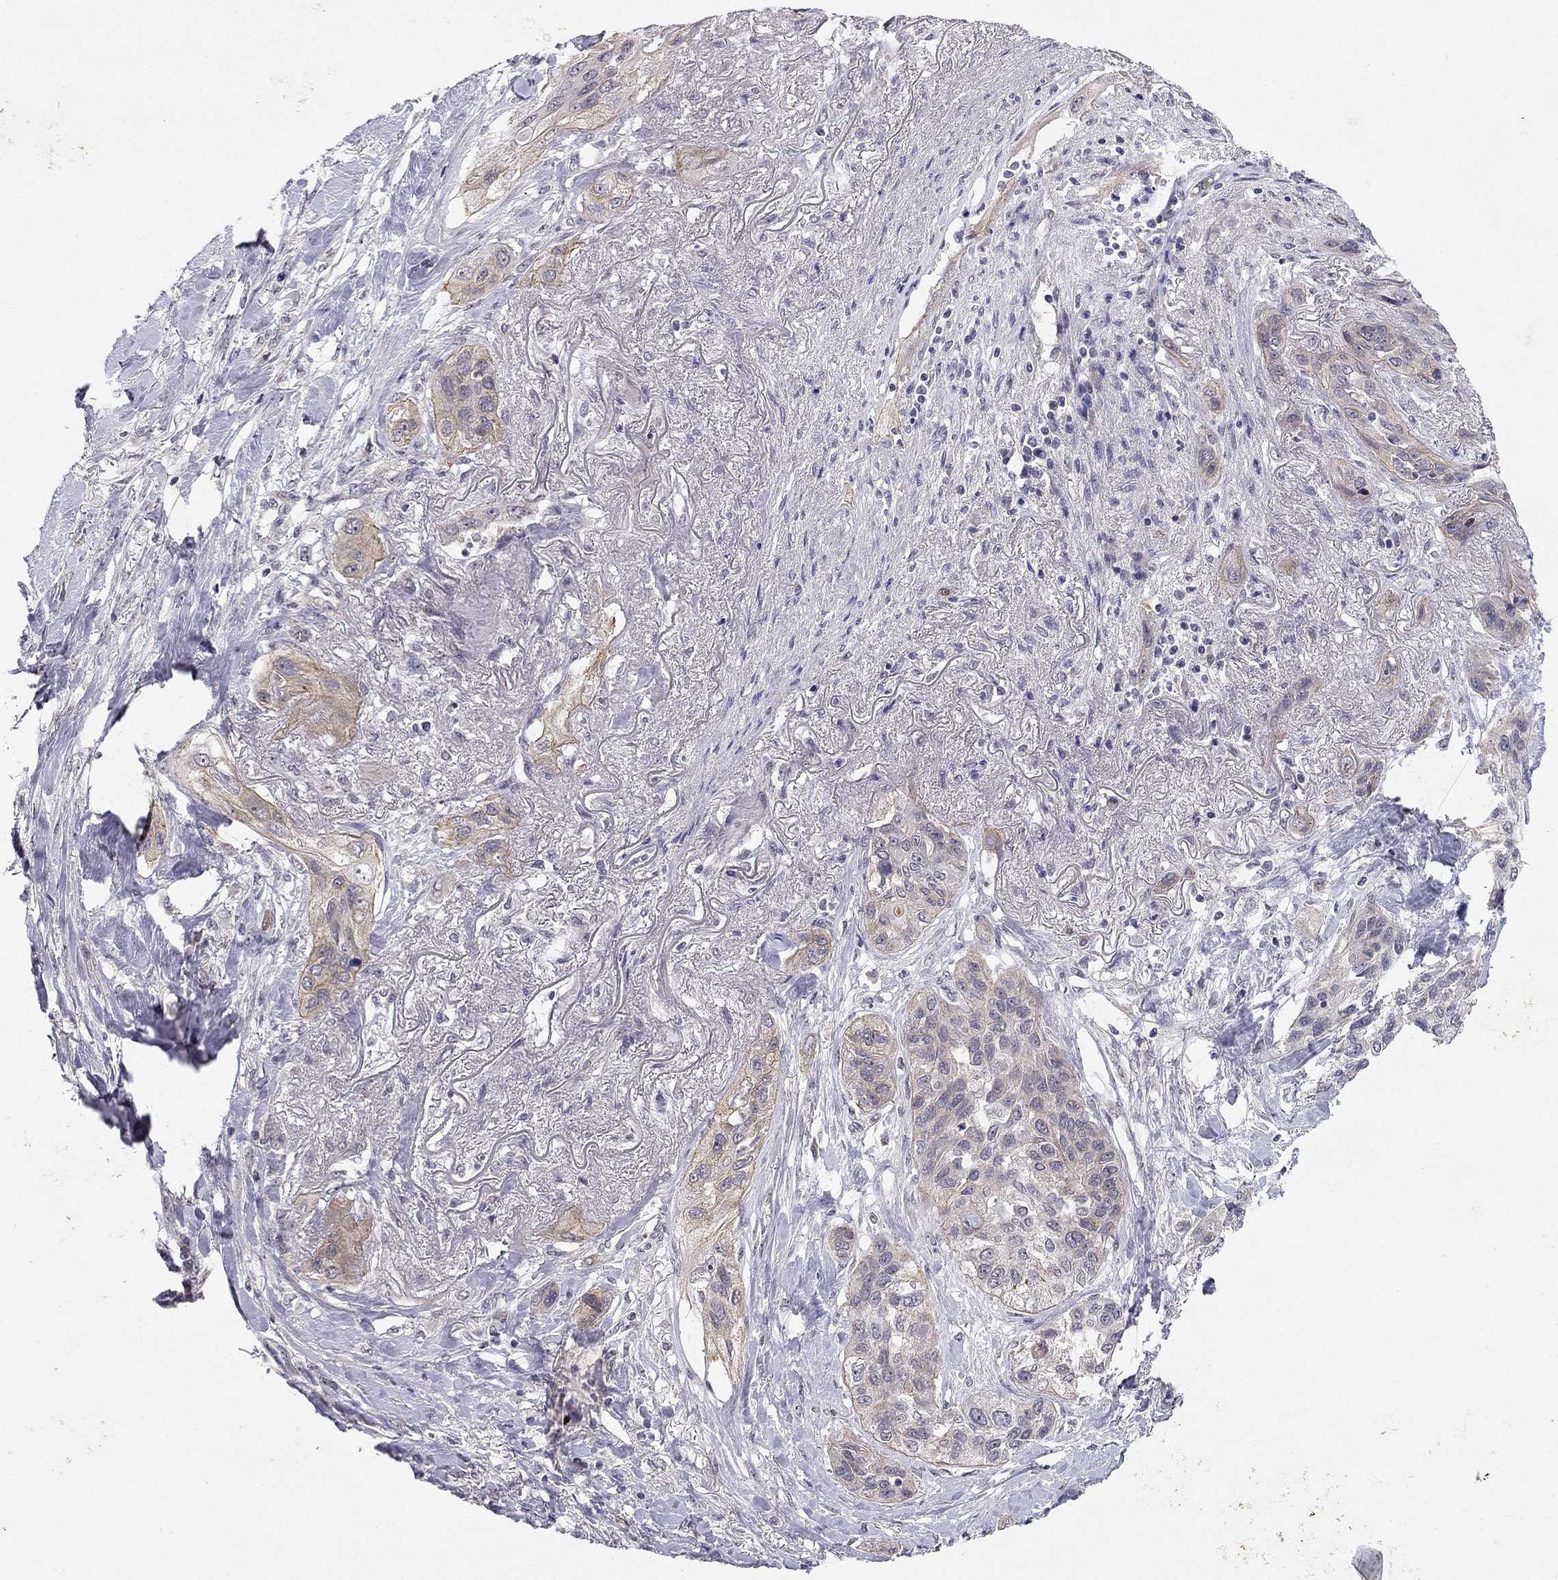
{"staining": {"intensity": "weak", "quantity": "25%-75%", "location": "cytoplasmic/membranous"}, "tissue": "lung cancer", "cell_type": "Tumor cells", "image_type": "cancer", "snomed": [{"axis": "morphology", "description": "Squamous cell carcinoma, NOS"}, {"axis": "topography", "description": "Lung"}], "caption": "High-magnification brightfield microscopy of squamous cell carcinoma (lung) stained with DAB (brown) and counterstained with hematoxylin (blue). tumor cells exhibit weak cytoplasmic/membranous positivity is present in approximately25%-75% of cells.", "gene": "STXBP6", "patient": {"sex": "female", "age": 70}}